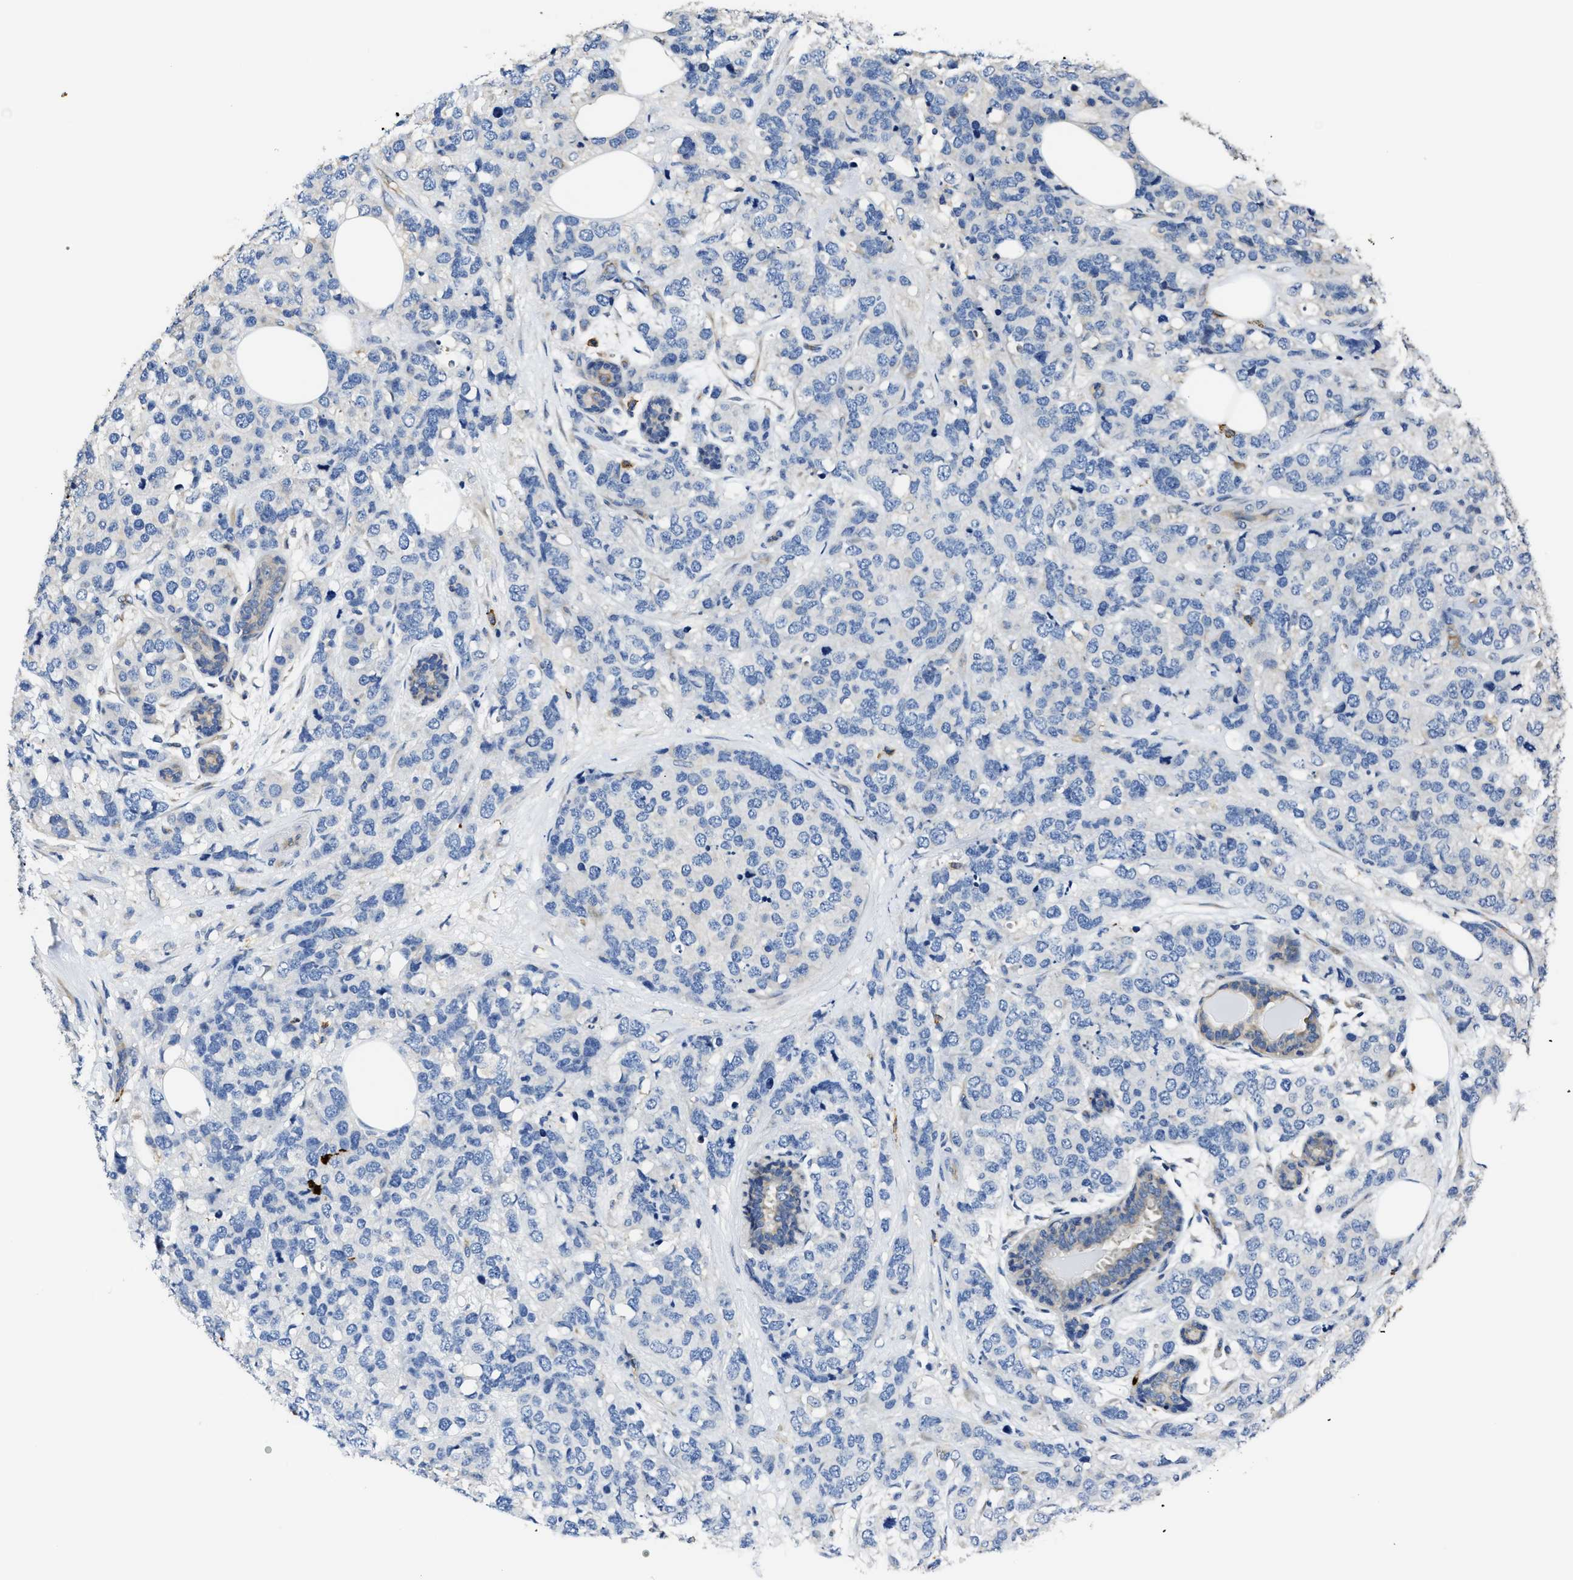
{"staining": {"intensity": "negative", "quantity": "none", "location": "none"}, "tissue": "breast cancer", "cell_type": "Tumor cells", "image_type": "cancer", "snomed": [{"axis": "morphology", "description": "Lobular carcinoma"}, {"axis": "topography", "description": "Breast"}], "caption": "Protein analysis of breast cancer reveals no significant expression in tumor cells.", "gene": "TRAF6", "patient": {"sex": "female", "age": 59}}